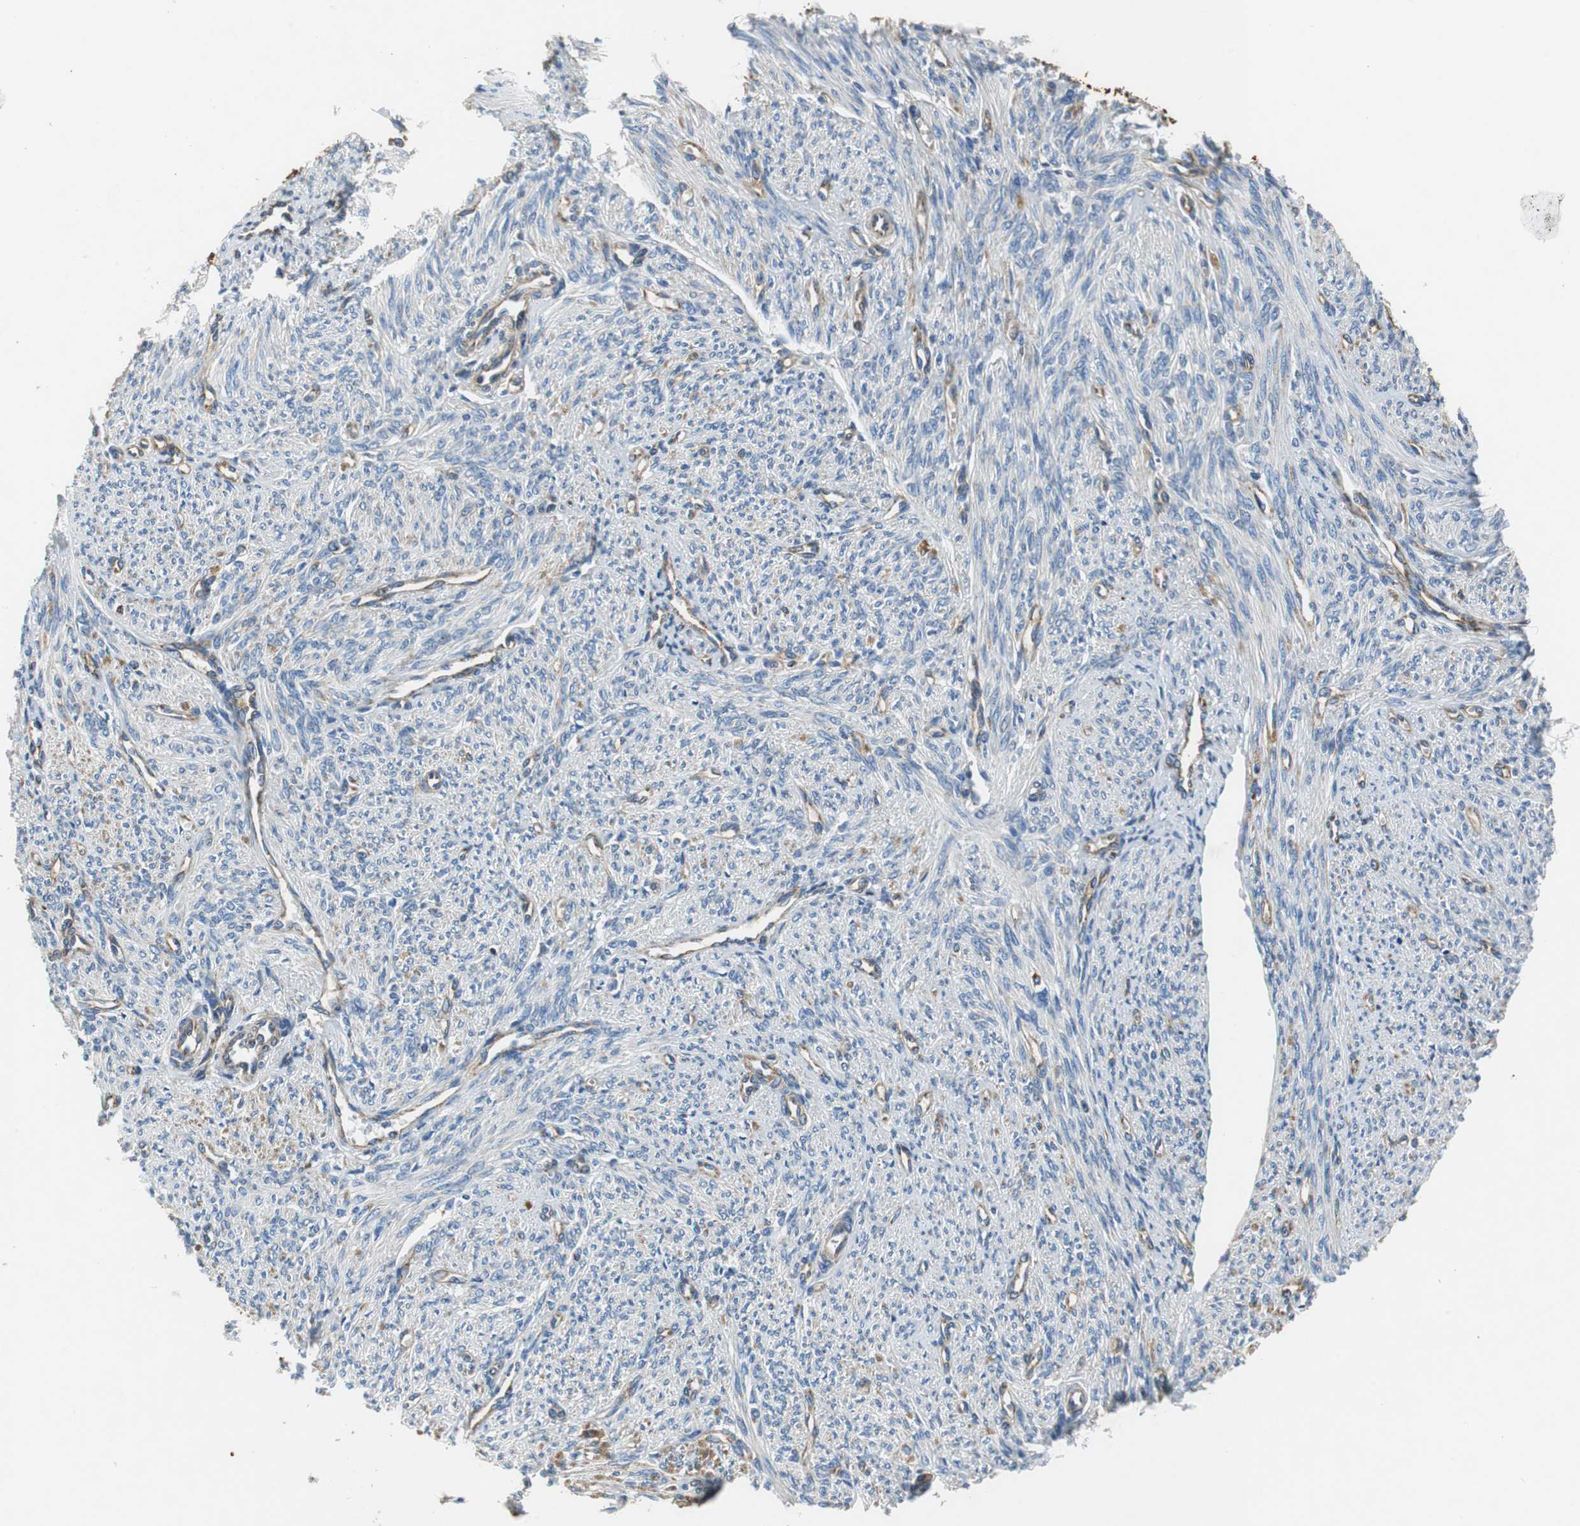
{"staining": {"intensity": "weak", "quantity": "<25%", "location": "cytoplasmic/membranous"}, "tissue": "smooth muscle", "cell_type": "Smooth muscle cells", "image_type": "normal", "snomed": [{"axis": "morphology", "description": "Normal tissue, NOS"}, {"axis": "topography", "description": "Smooth muscle"}], "caption": "Protein analysis of benign smooth muscle displays no significant staining in smooth muscle cells.", "gene": "GSTK1", "patient": {"sex": "female", "age": 65}}